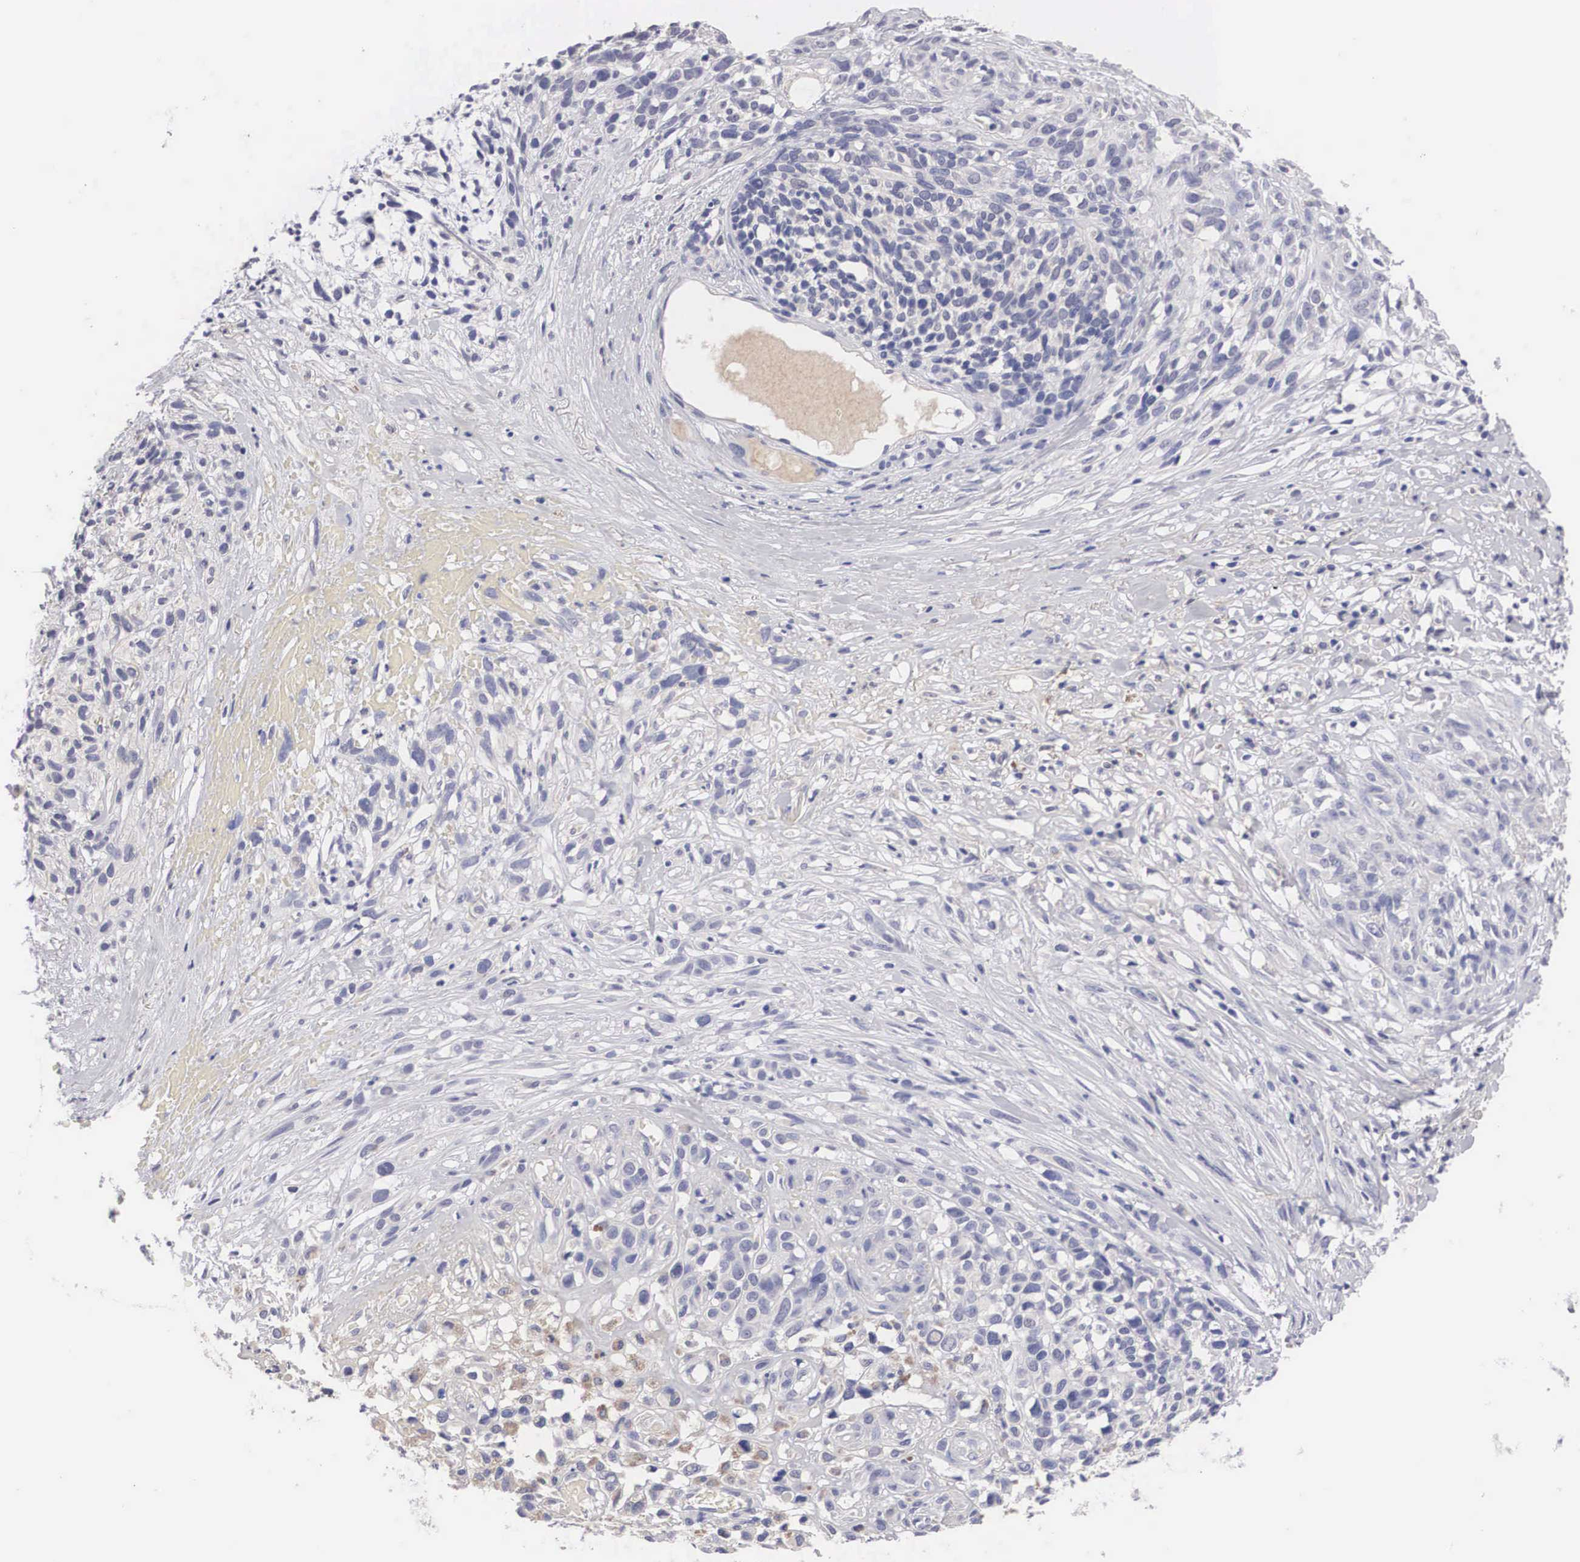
{"staining": {"intensity": "negative", "quantity": "none", "location": "none"}, "tissue": "melanoma", "cell_type": "Tumor cells", "image_type": "cancer", "snomed": [{"axis": "morphology", "description": "Malignant melanoma, NOS"}, {"axis": "topography", "description": "Skin"}], "caption": "Tumor cells are negative for brown protein staining in melanoma. (DAB (3,3'-diaminobenzidine) immunohistochemistry (IHC), high magnification).", "gene": "ABHD4", "patient": {"sex": "female", "age": 85}}